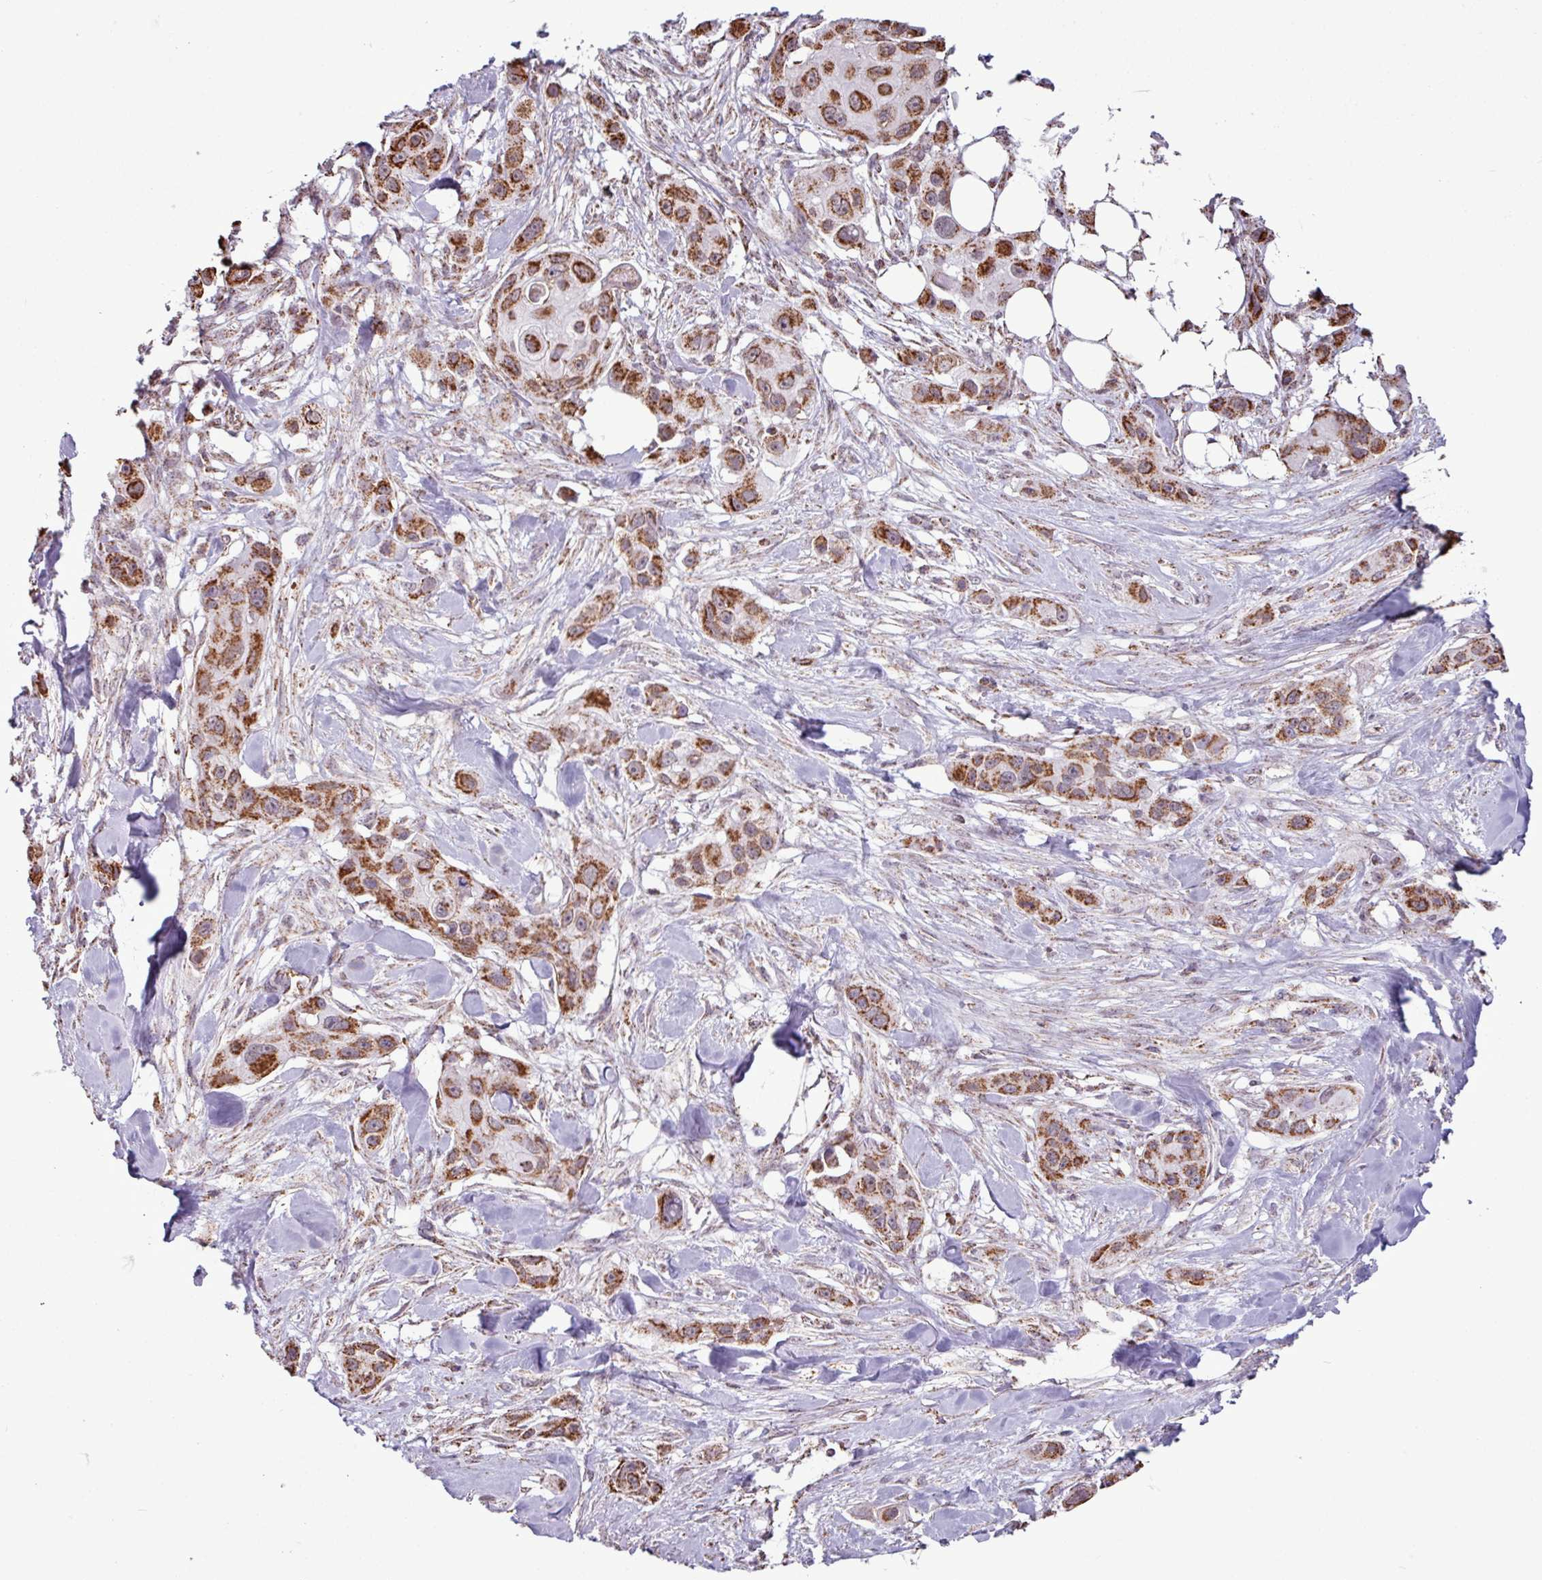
{"staining": {"intensity": "strong", "quantity": ">75%", "location": "cytoplasmic/membranous"}, "tissue": "skin cancer", "cell_type": "Tumor cells", "image_type": "cancer", "snomed": [{"axis": "morphology", "description": "Squamous cell carcinoma, NOS"}, {"axis": "topography", "description": "Skin"}], "caption": "A high amount of strong cytoplasmic/membranous expression is identified in approximately >75% of tumor cells in skin cancer (squamous cell carcinoma) tissue. The staining was performed using DAB (3,3'-diaminobenzidine) to visualize the protein expression in brown, while the nuclei were stained in blue with hematoxylin (Magnification: 20x).", "gene": "ALG8", "patient": {"sex": "male", "age": 63}}